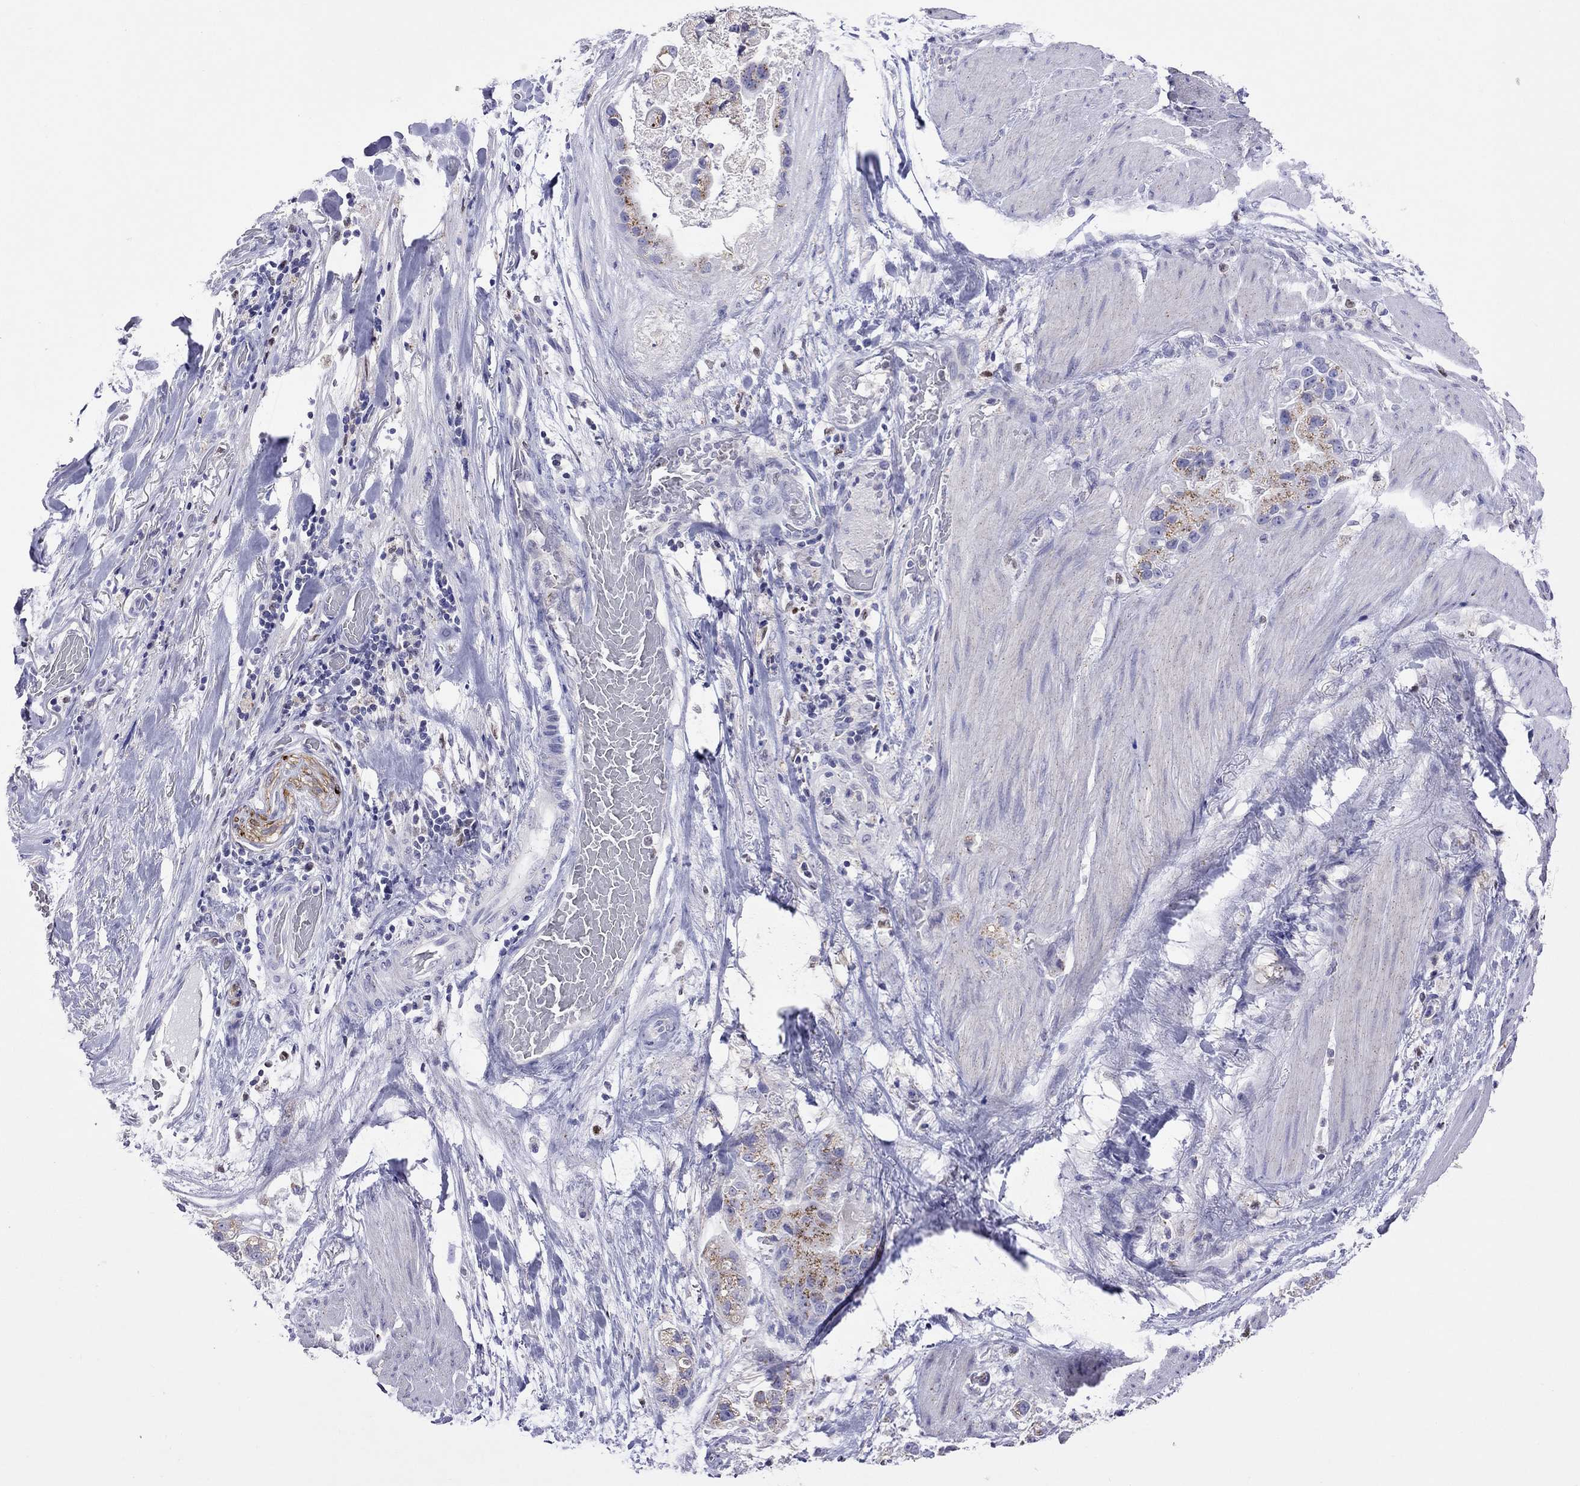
{"staining": {"intensity": "moderate", "quantity": ">75%", "location": "cytoplasmic/membranous"}, "tissue": "stomach cancer", "cell_type": "Tumor cells", "image_type": "cancer", "snomed": [{"axis": "morphology", "description": "Adenocarcinoma, NOS"}, {"axis": "topography", "description": "Stomach"}], "caption": "A medium amount of moderate cytoplasmic/membranous staining is present in approximately >75% of tumor cells in adenocarcinoma (stomach) tissue.", "gene": "MPZ", "patient": {"sex": "male", "age": 59}}